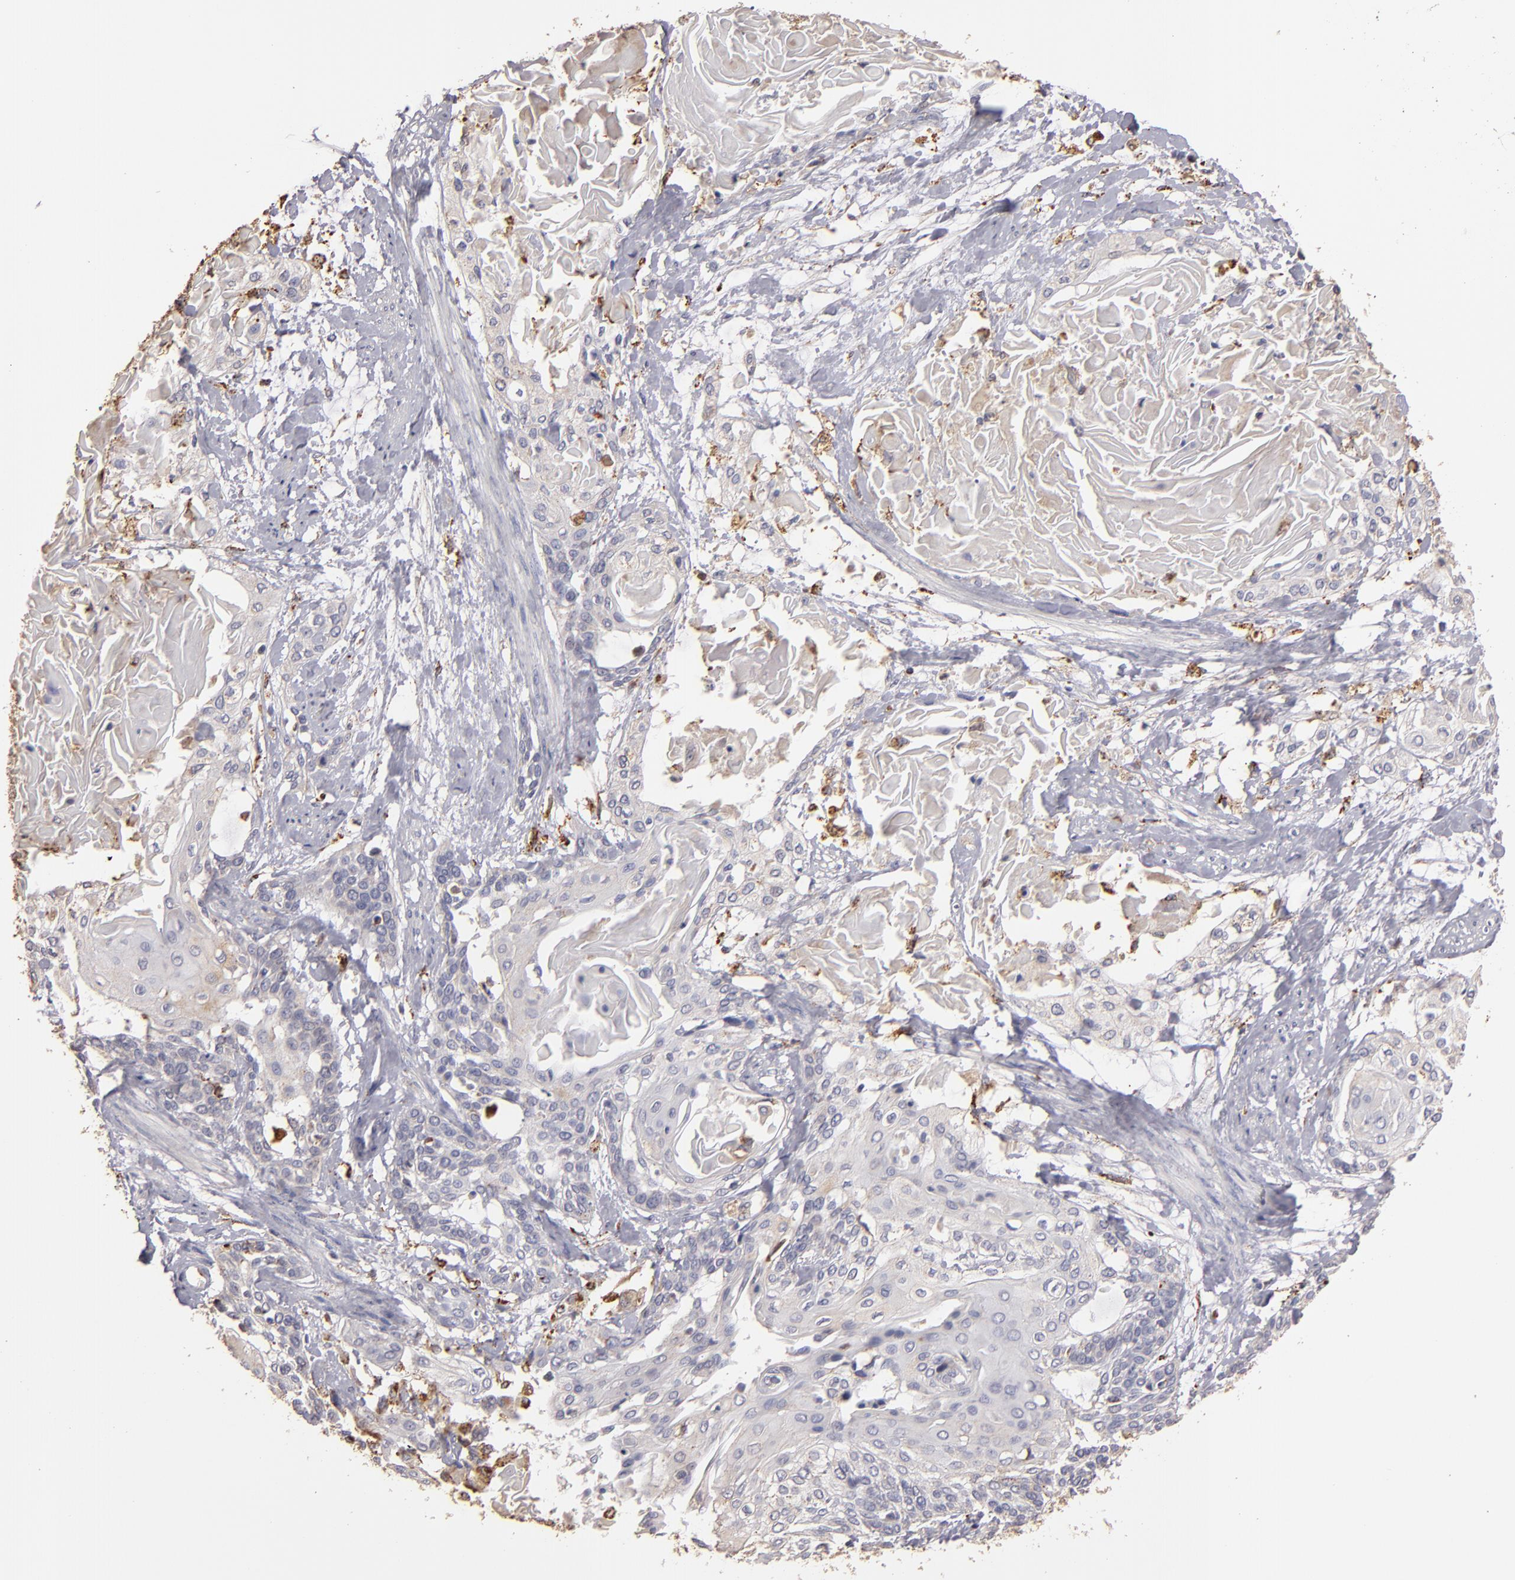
{"staining": {"intensity": "weak", "quantity": "<25%", "location": "cytoplasmic/membranous"}, "tissue": "cervical cancer", "cell_type": "Tumor cells", "image_type": "cancer", "snomed": [{"axis": "morphology", "description": "Squamous cell carcinoma, NOS"}, {"axis": "topography", "description": "Cervix"}], "caption": "Cervical squamous cell carcinoma was stained to show a protein in brown. There is no significant expression in tumor cells.", "gene": "TRAF1", "patient": {"sex": "female", "age": 57}}